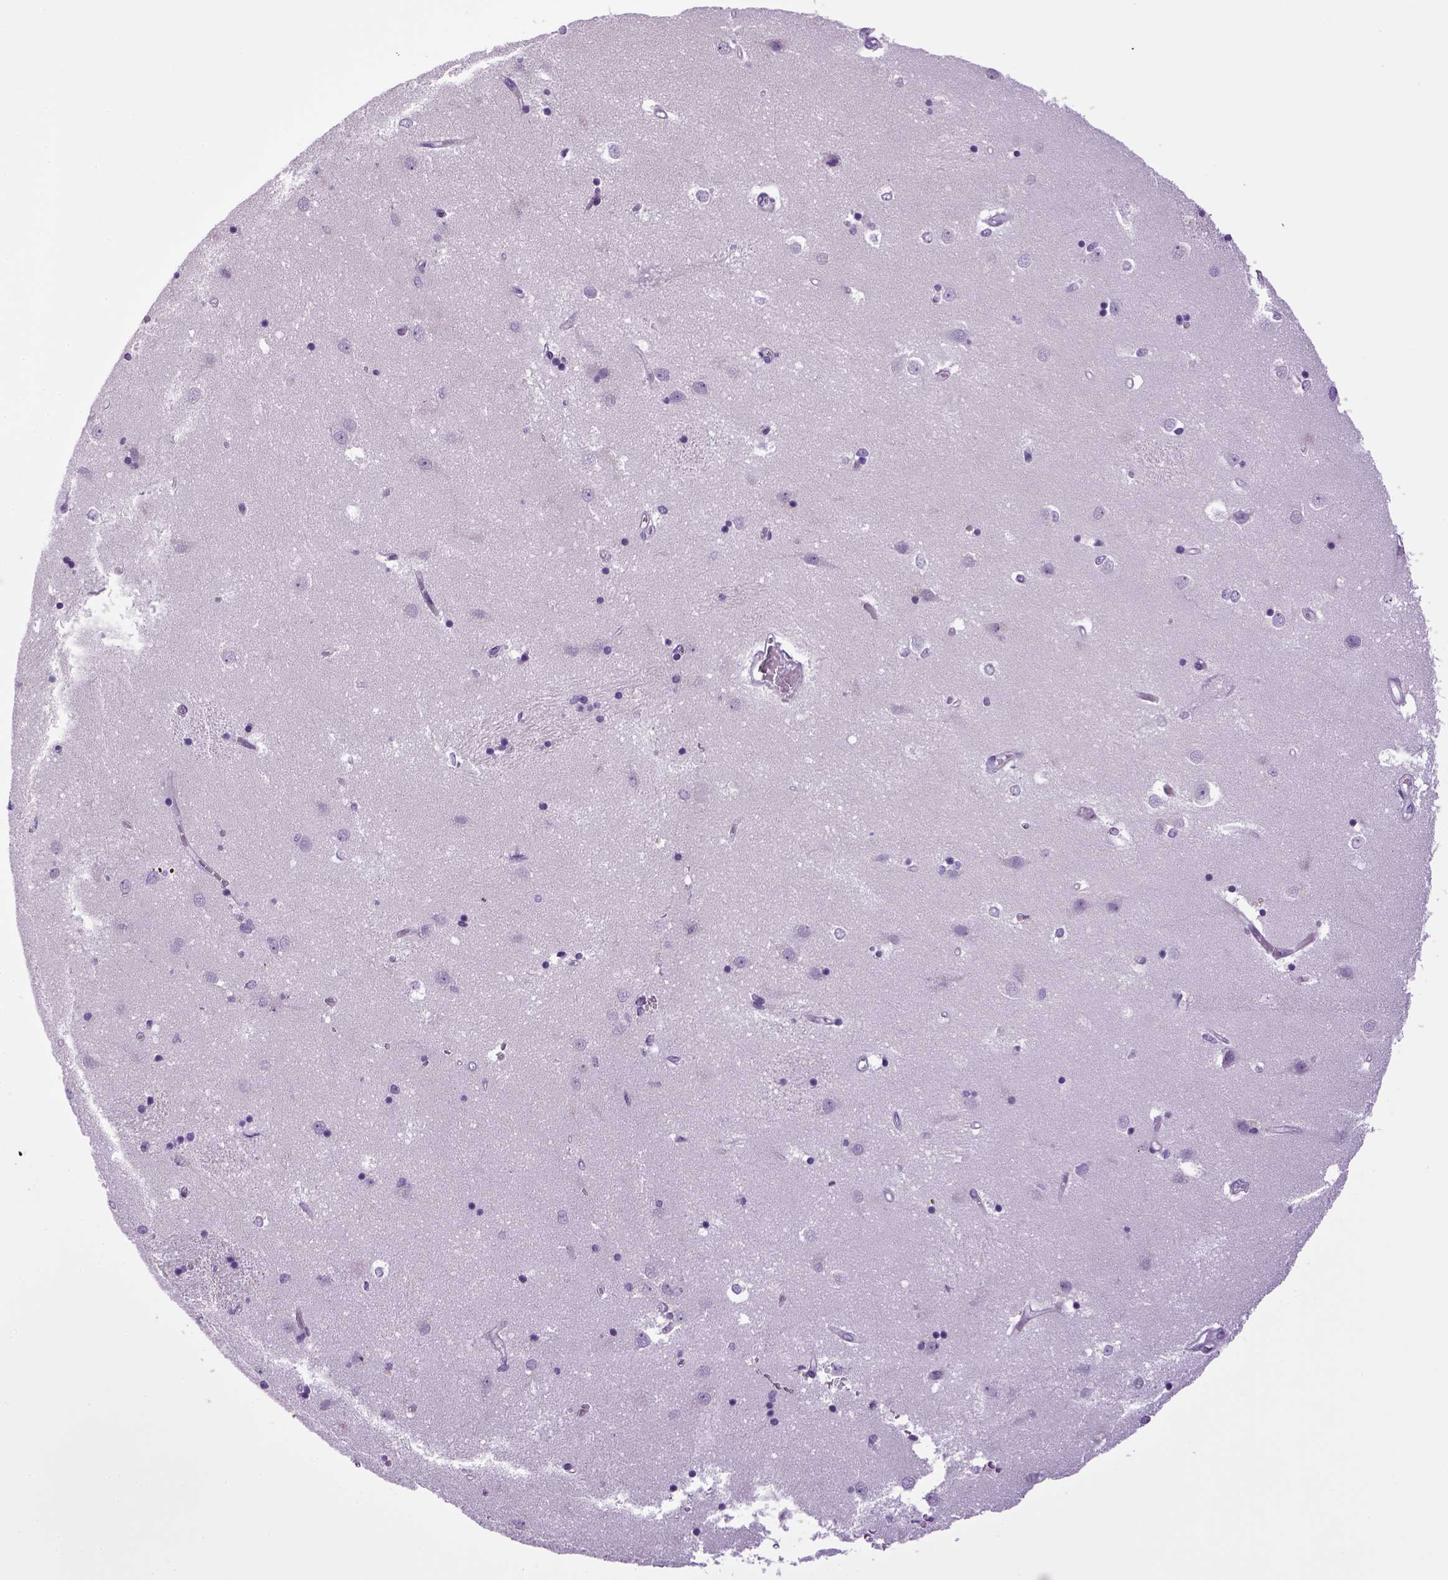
{"staining": {"intensity": "negative", "quantity": "none", "location": "none"}, "tissue": "caudate", "cell_type": "Glial cells", "image_type": "normal", "snomed": [{"axis": "morphology", "description": "Normal tissue, NOS"}, {"axis": "topography", "description": "Lateral ventricle wall"}], "caption": "Human caudate stained for a protein using immunohistochemistry displays no expression in glial cells.", "gene": "HMCN2", "patient": {"sex": "male", "age": 54}}